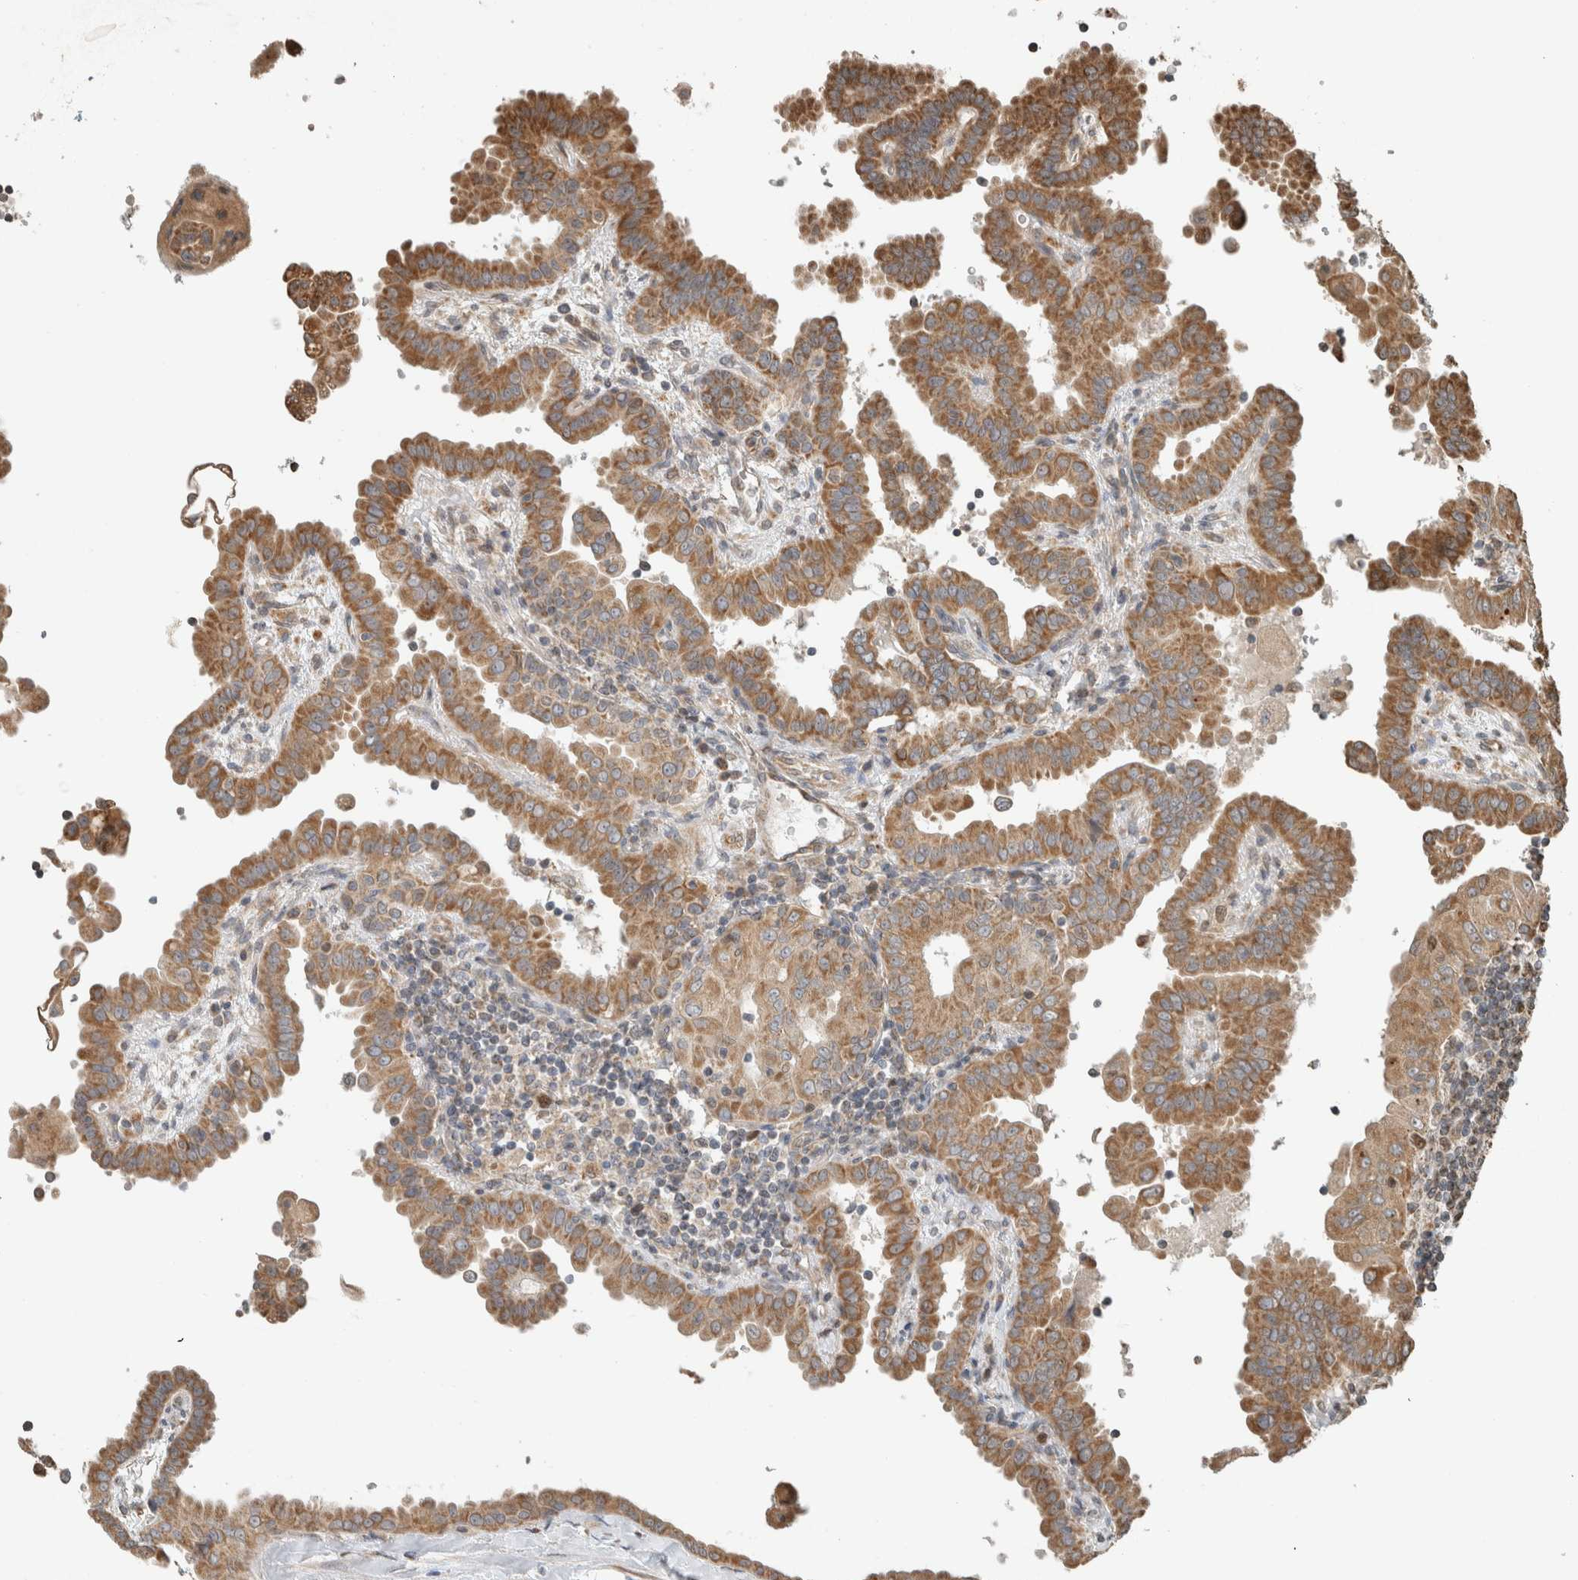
{"staining": {"intensity": "moderate", "quantity": ">75%", "location": "cytoplasmic/membranous"}, "tissue": "thyroid cancer", "cell_type": "Tumor cells", "image_type": "cancer", "snomed": [{"axis": "morphology", "description": "Papillary adenocarcinoma, NOS"}, {"axis": "topography", "description": "Thyroid gland"}], "caption": "An immunohistochemistry image of tumor tissue is shown. Protein staining in brown shows moderate cytoplasmic/membranous positivity in papillary adenocarcinoma (thyroid) within tumor cells.", "gene": "GINS4", "patient": {"sex": "male", "age": 33}}